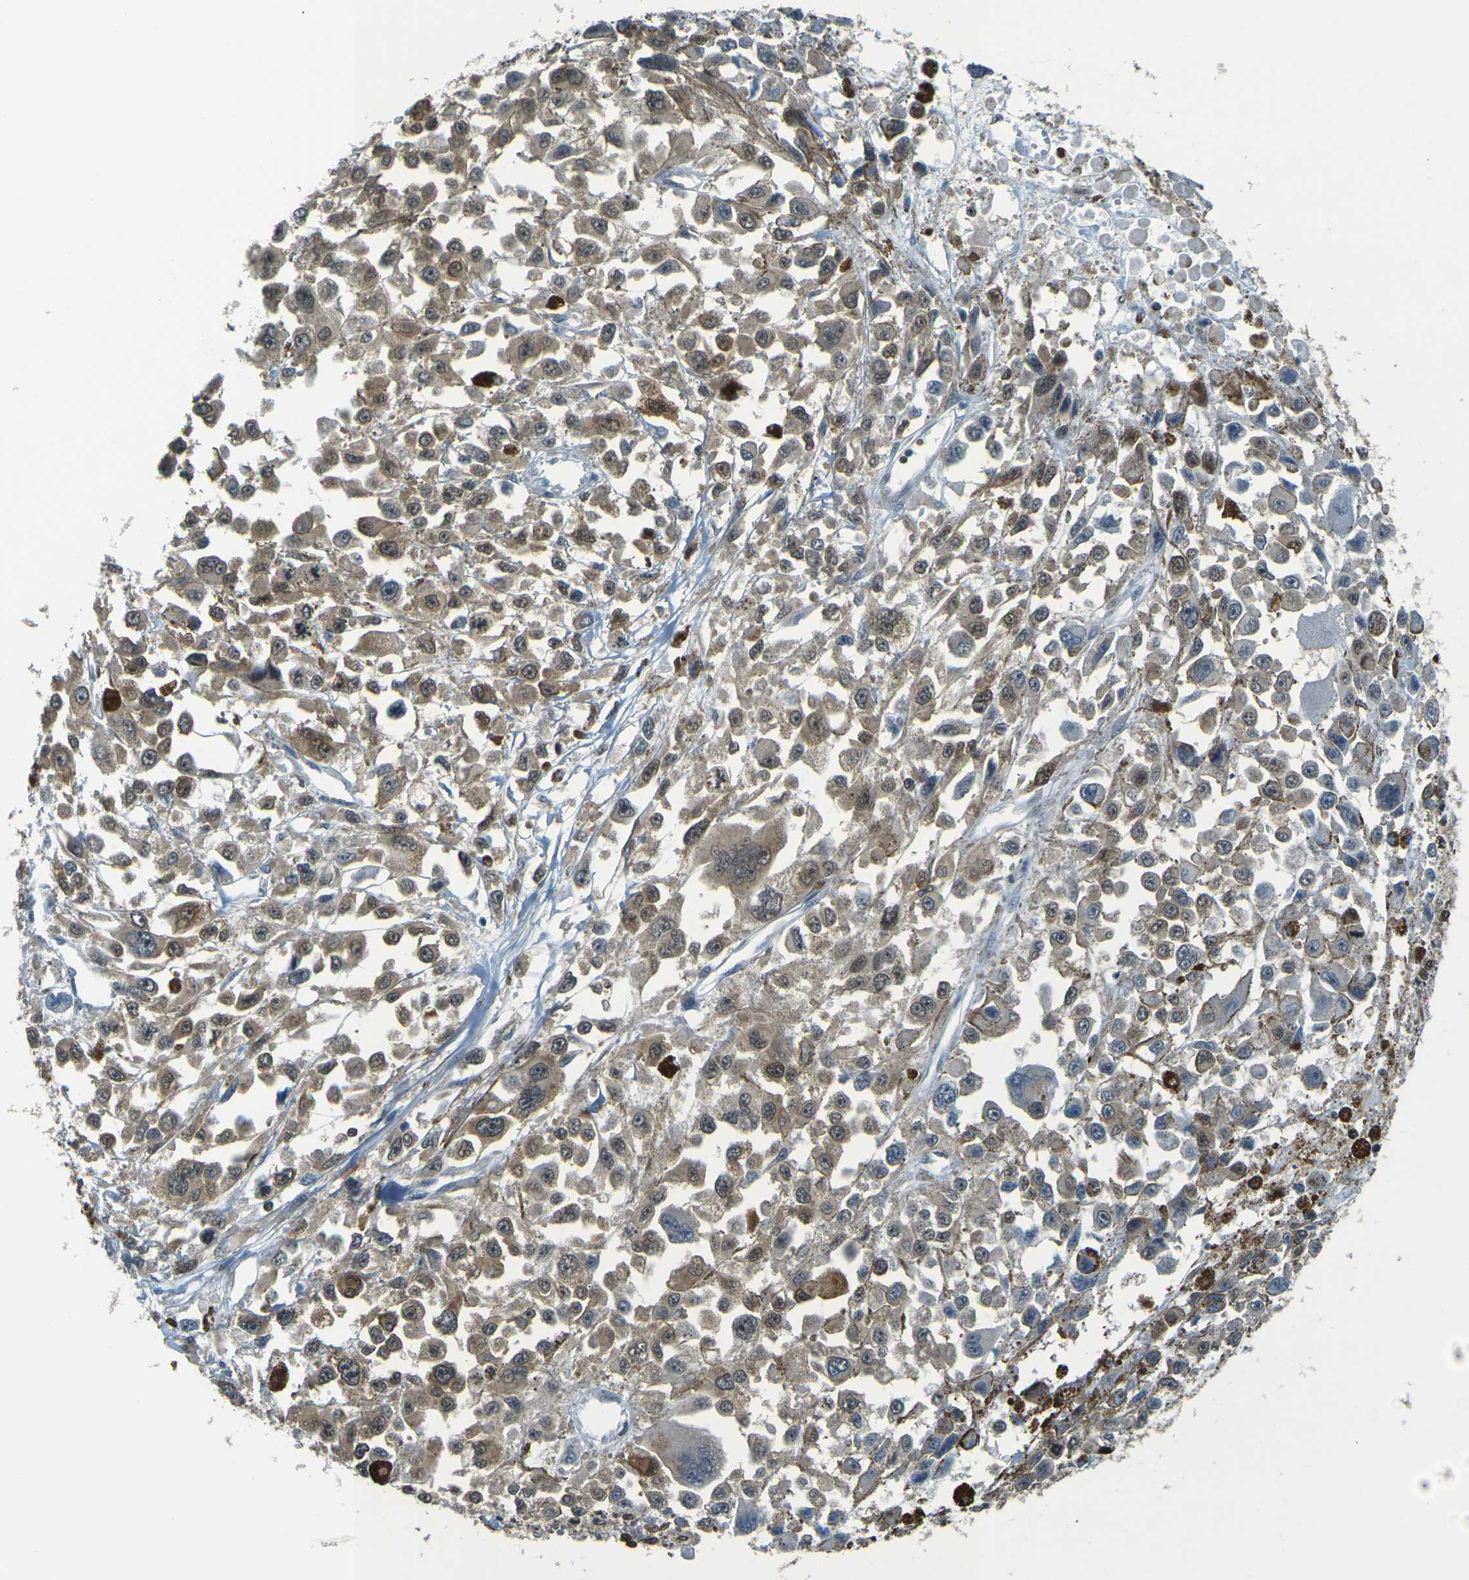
{"staining": {"intensity": "moderate", "quantity": ">75%", "location": "cytoplasmic/membranous,nuclear"}, "tissue": "melanoma", "cell_type": "Tumor cells", "image_type": "cancer", "snomed": [{"axis": "morphology", "description": "Malignant melanoma, Metastatic site"}, {"axis": "topography", "description": "Lymph node"}], "caption": "Tumor cells reveal medium levels of moderate cytoplasmic/membranous and nuclear staining in about >75% of cells in melanoma.", "gene": "NHEJ1", "patient": {"sex": "male", "age": 59}}